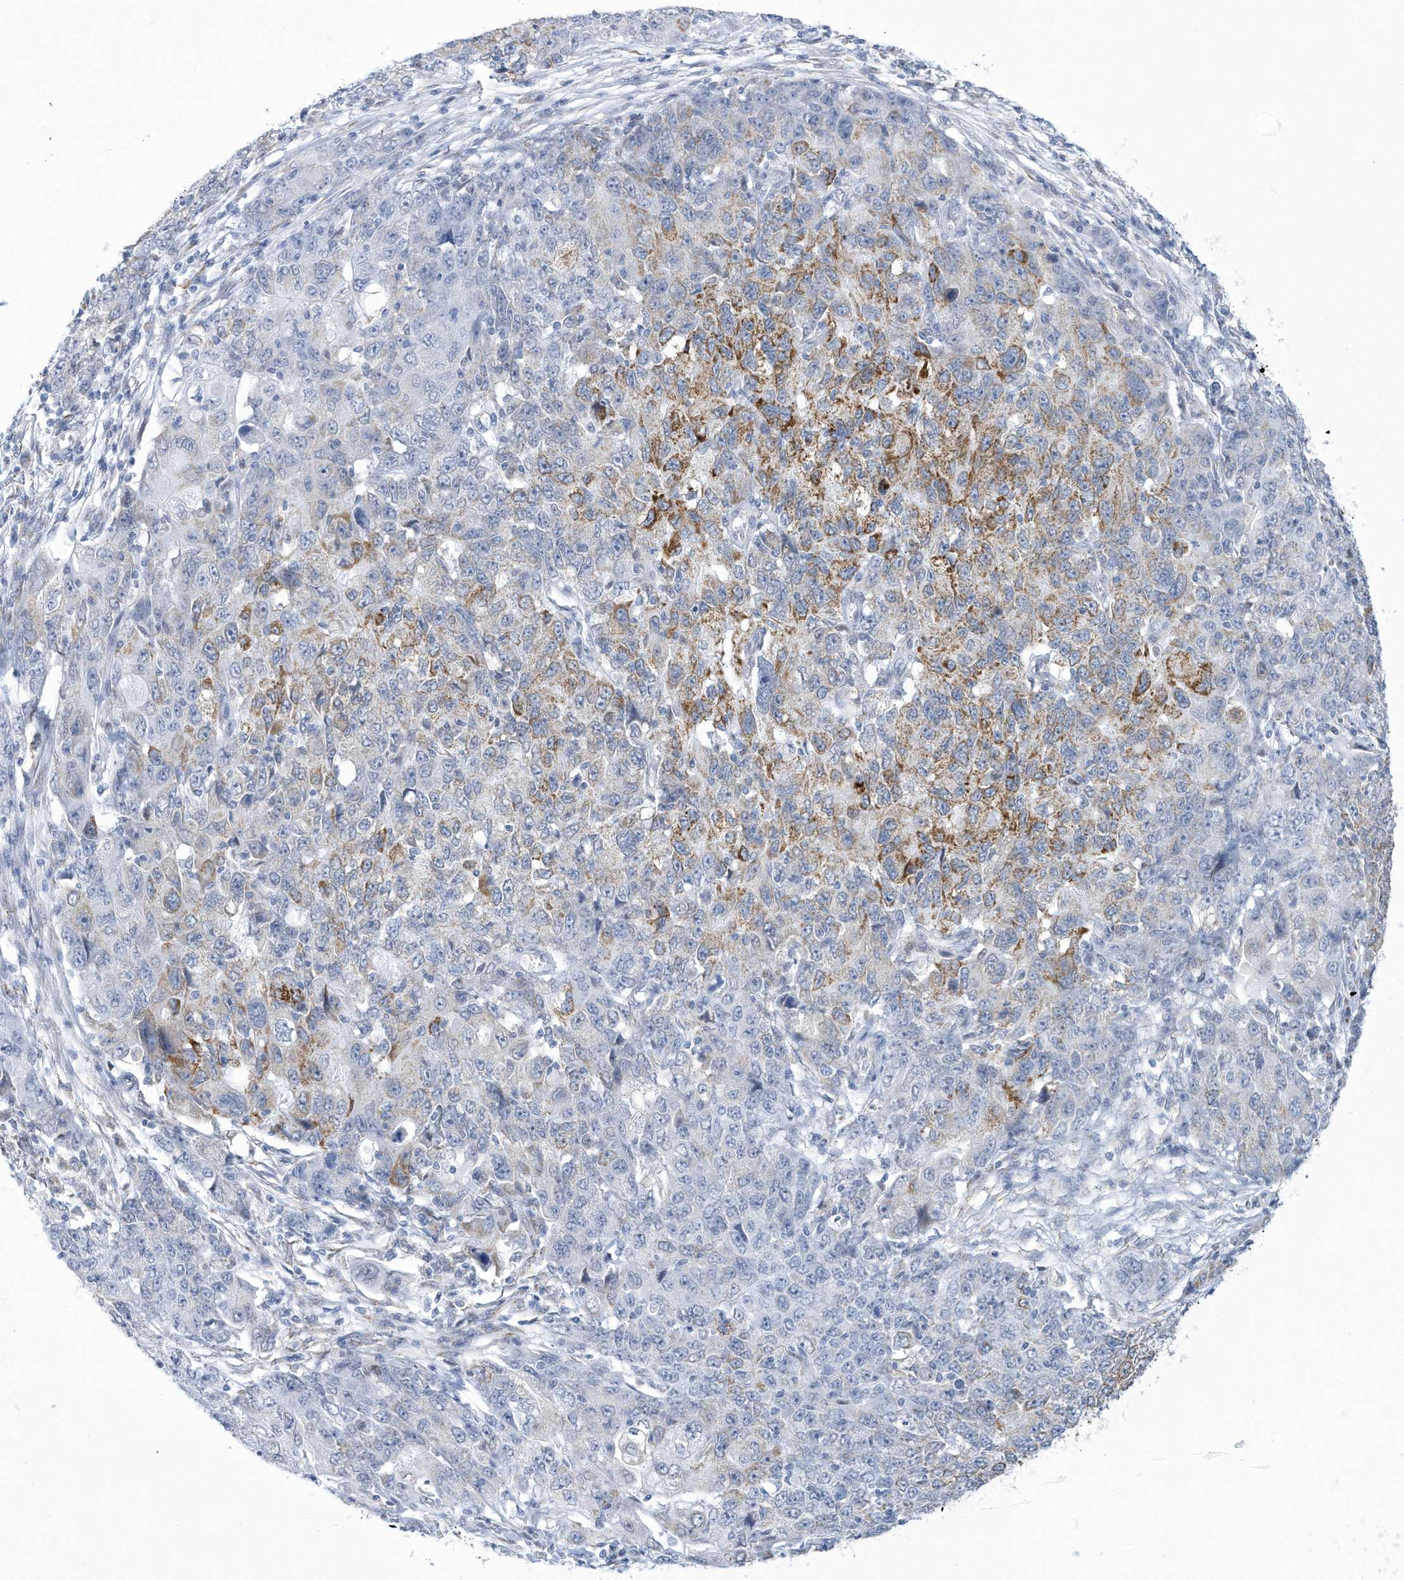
{"staining": {"intensity": "moderate", "quantity": "<25%", "location": "cytoplasmic/membranous"}, "tissue": "ovarian cancer", "cell_type": "Tumor cells", "image_type": "cancer", "snomed": [{"axis": "morphology", "description": "Carcinoma, endometroid"}, {"axis": "topography", "description": "Ovary"}], "caption": "An image showing moderate cytoplasmic/membranous expression in about <25% of tumor cells in ovarian endometroid carcinoma, as visualized by brown immunohistochemical staining.", "gene": "ALDH6A1", "patient": {"sex": "female", "age": 42}}